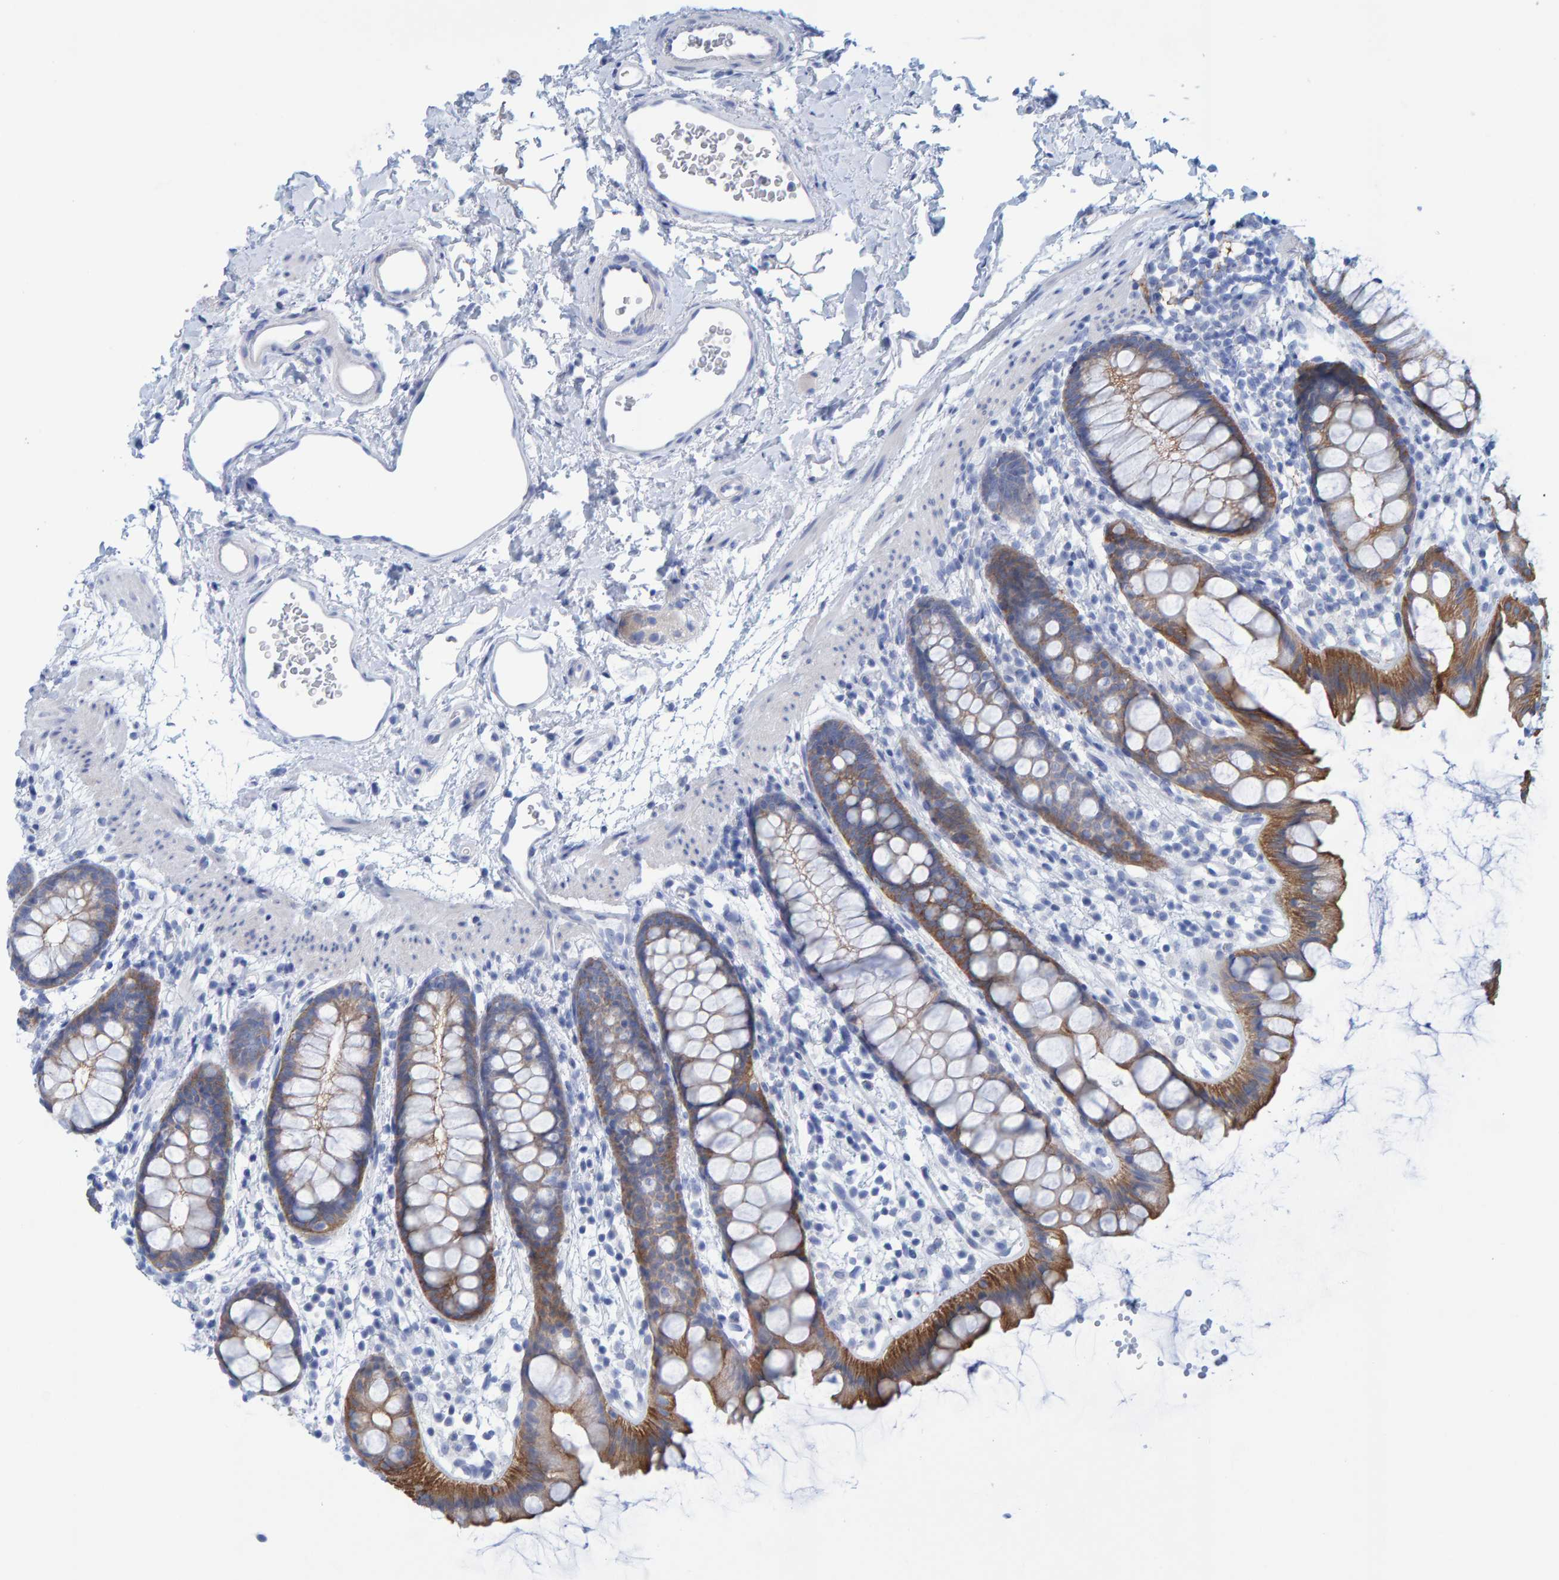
{"staining": {"intensity": "moderate", "quantity": ">75%", "location": "cytoplasmic/membranous"}, "tissue": "rectum", "cell_type": "Glandular cells", "image_type": "normal", "snomed": [{"axis": "morphology", "description": "Normal tissue, NOS"}, {"axis": "topography", "description": "Rectum"}], "caption": "The photomicrograph displays immunohistochemical staining of benign rectum. There is moderate cytoplasmic/membranous expression is identified in approximately >75% of glandular cells. (Brightfield microscopy of DAB IHC at high magnification).", "gene": "JAKMIP3", "patient": {"sex": "female", "age": 65}}